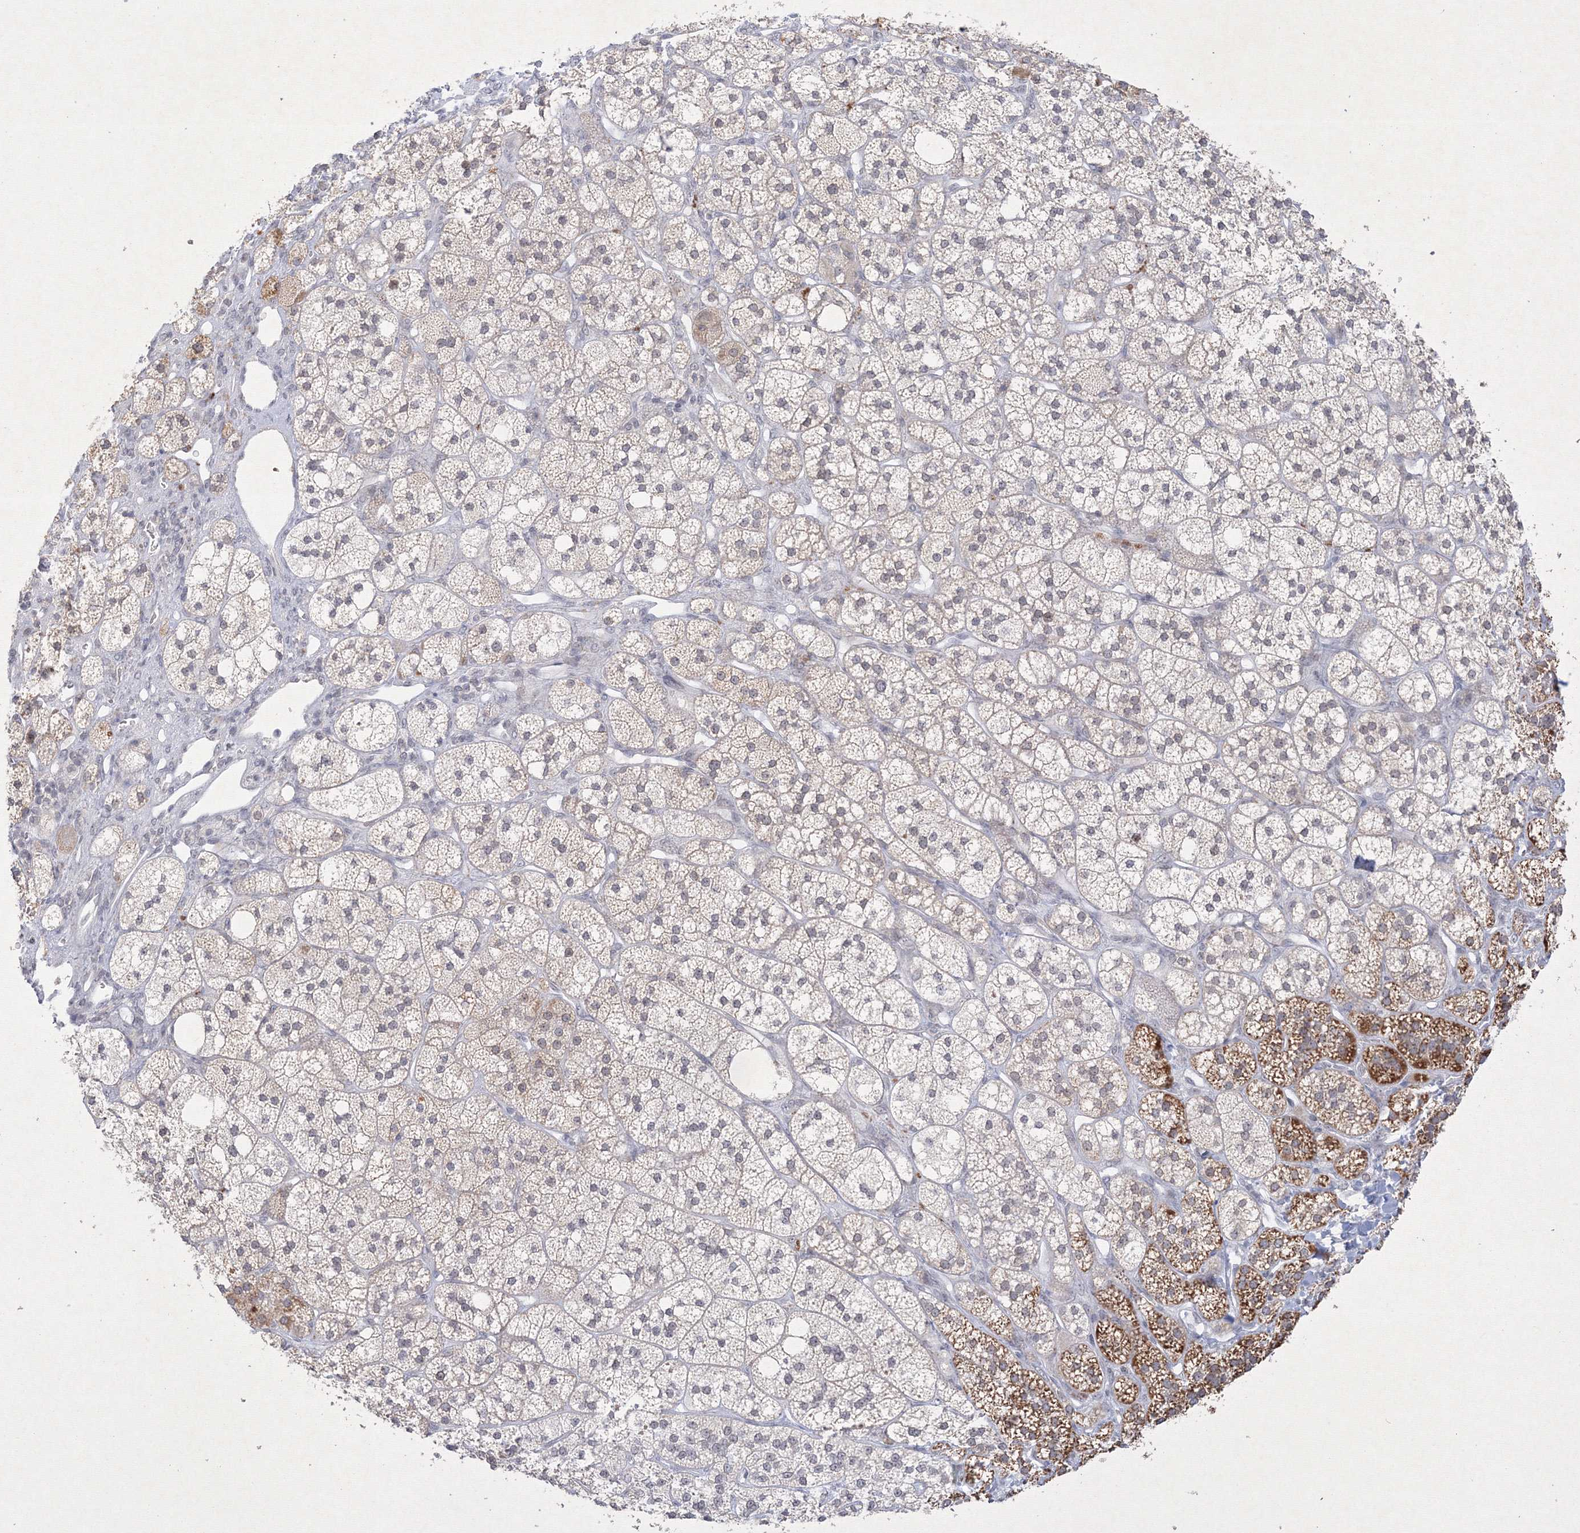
{"staining": {"intensity": "moderate", "quantity": "<25%", "location": "cytoplasmic/membranous,nuclear"}, "tissue": "adrenal gland", "cell_type": "Glandular cells", "image_type": "normal", "snomed": [{"axis": "morphology", "description": "Normal tissue, NOS"}, {"axis": "topography", "description": "Adrenal gland"}], "caption": "Immunohistochemical staining of normal human adrenal gland demonstrates <25% levels of moderate cytoplasmic/membranous,nuclear protein staining in approximately <25% of glandular cells.", "gene": "NXPE3", "patient": {"sex": "male", "age": 61}}